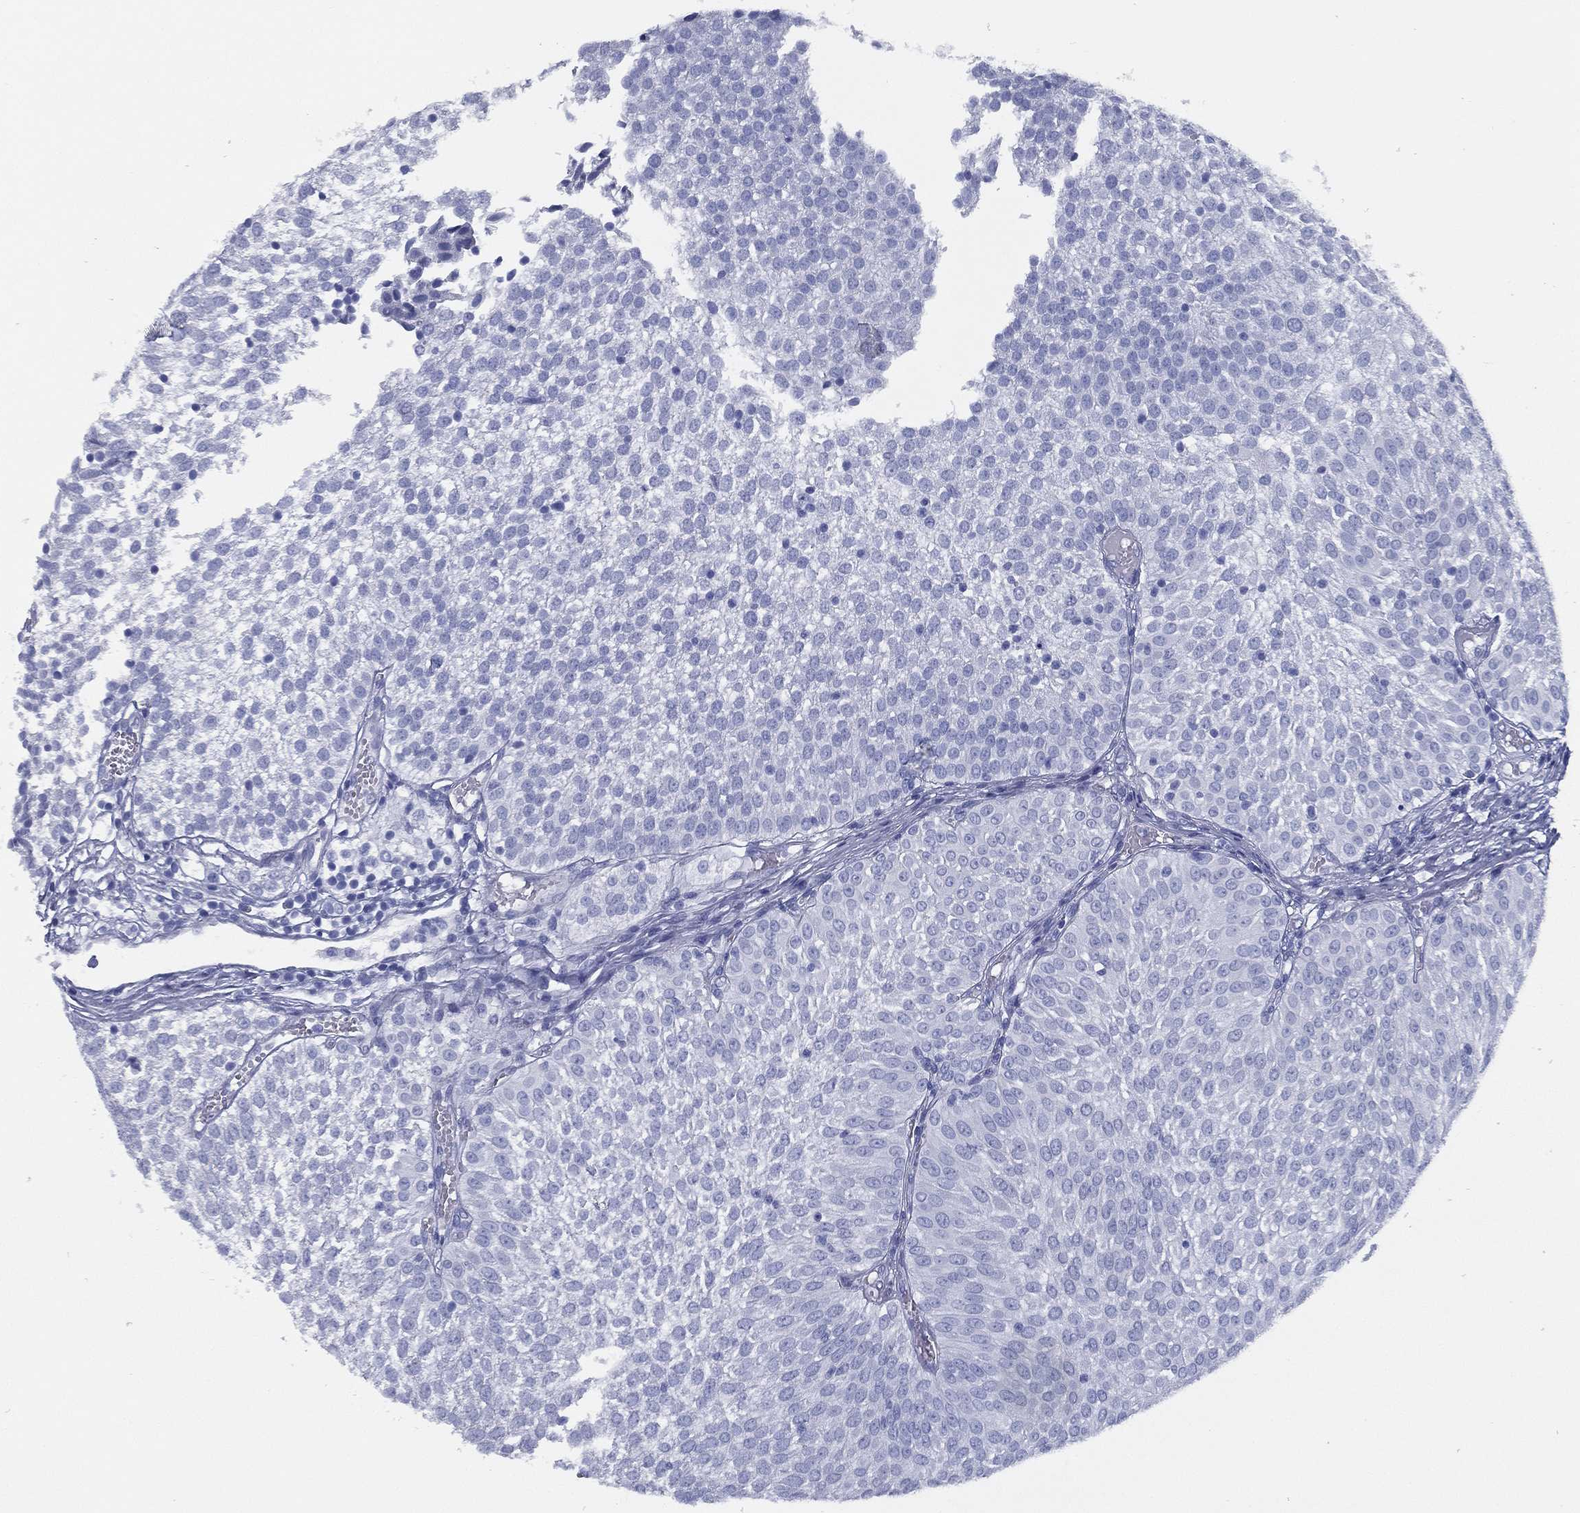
{"staining": {"intensity": "negative", "quantity": "none", "location": "none"}, "tissue": "urothelial cancer", "cell_type": "Tumor cells", "image_type": "cancer", "snomed": [{"axis": "morphology", "description": "Urothelial carcinoma, Low grade"}, {"axis": "topography", "description": "Urinary bladder"}], "caption": "The photomicrograph reveals no significant staining in tumor cells of urothelial cancer.", "gene": "TMEM252", "patient": {"sex": "male", "age": 52}}